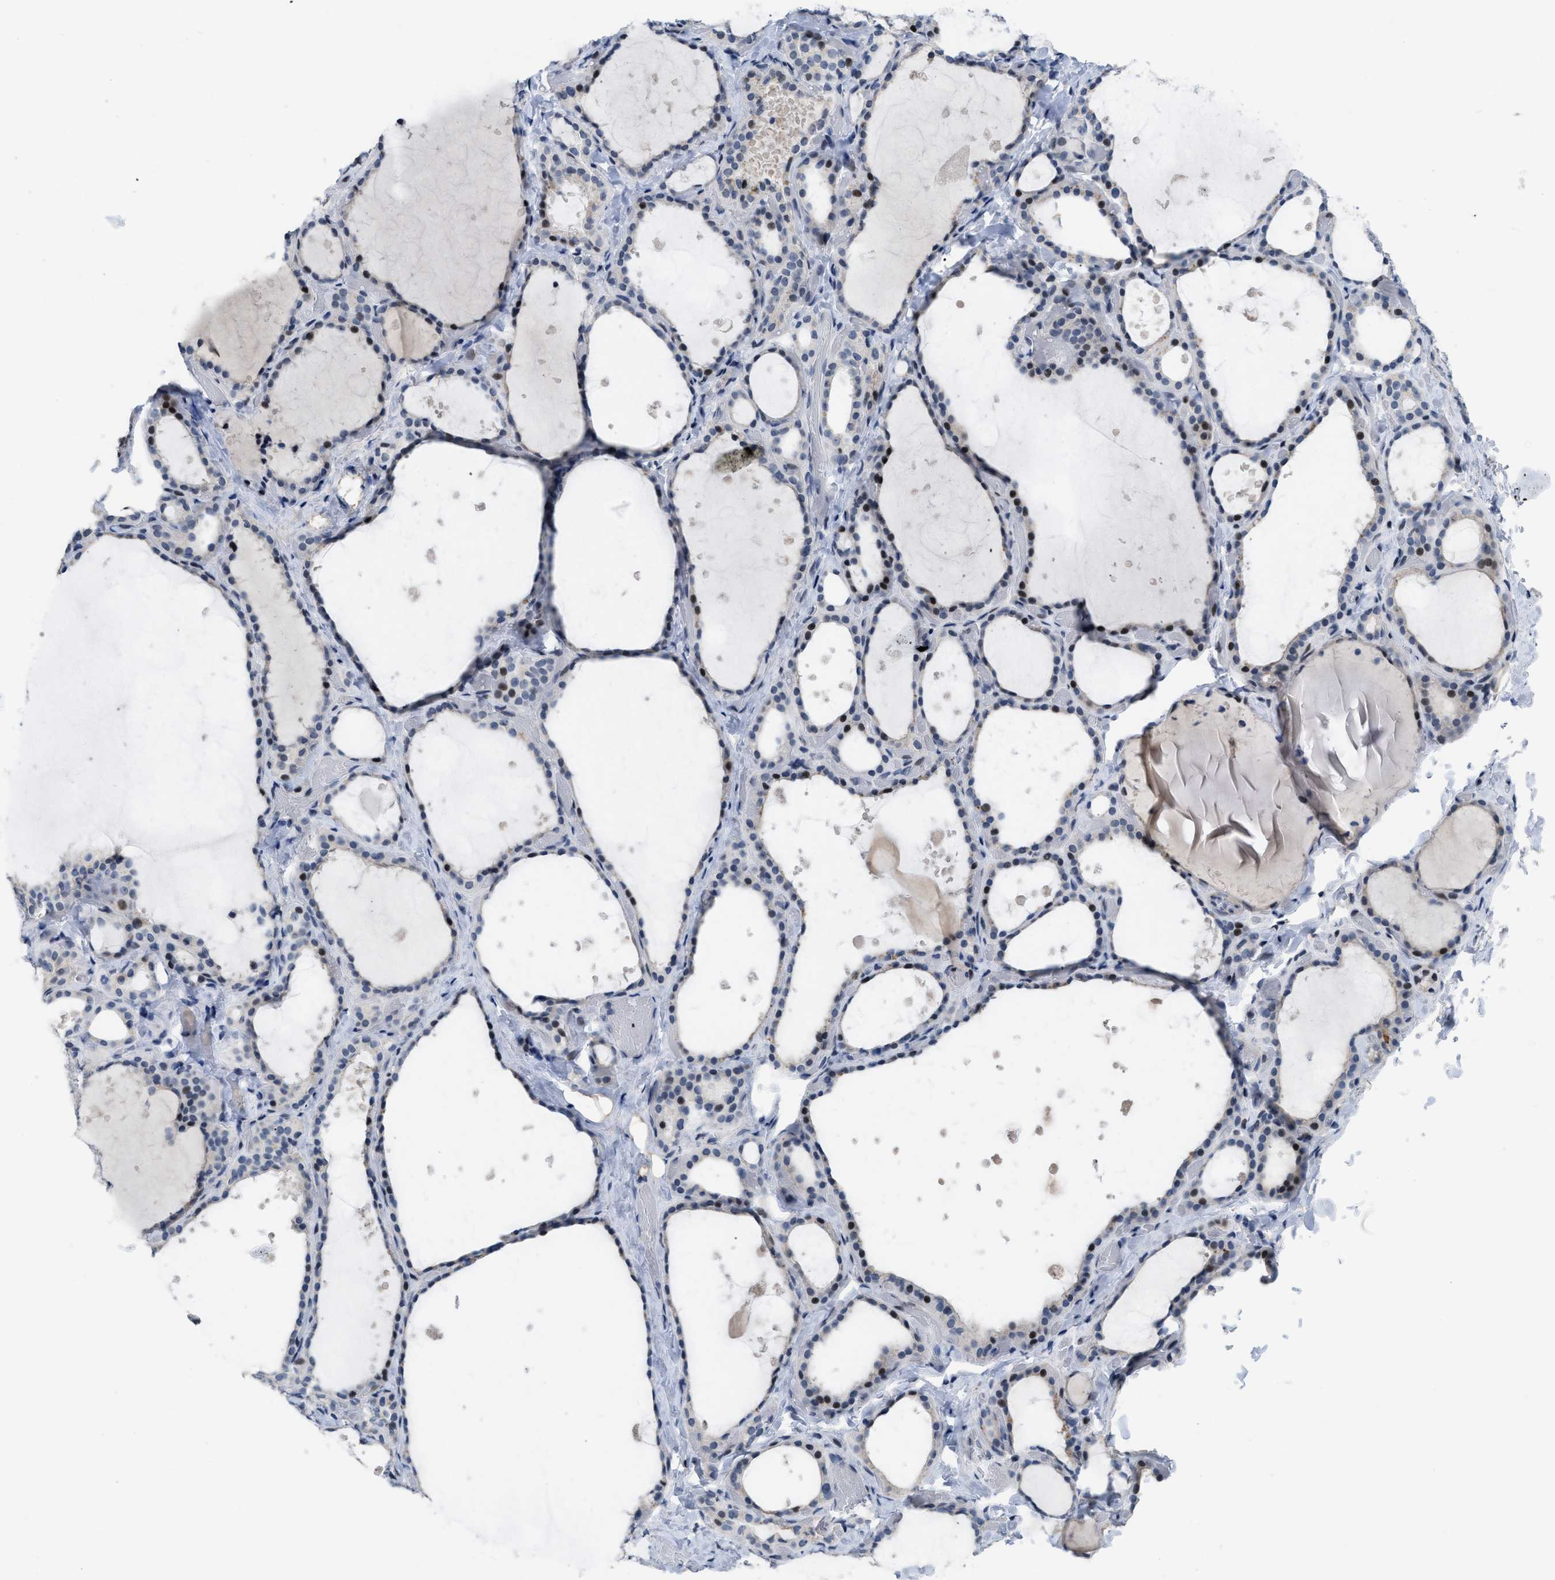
{"staining": {"intensity": "moderate", "quantity": "25%-75%", "location": "nuclear"}, "tissue": "thyroid gland", "cell_type": "Glandular cells", "image_type": "normal", "snomed": [{"axis": "morphology", "description": "Normal tissue, NOS"}, {"axis": "topography", "description": "Thyroid gland"}], "caption": "Glandular cells demonstrate medium levels of moderate nuclear positivity in about 25%-75% of cells in normal thyroid gland.", "gene": "SETDB1", "patient": {"sex": "female", "age": 44}}